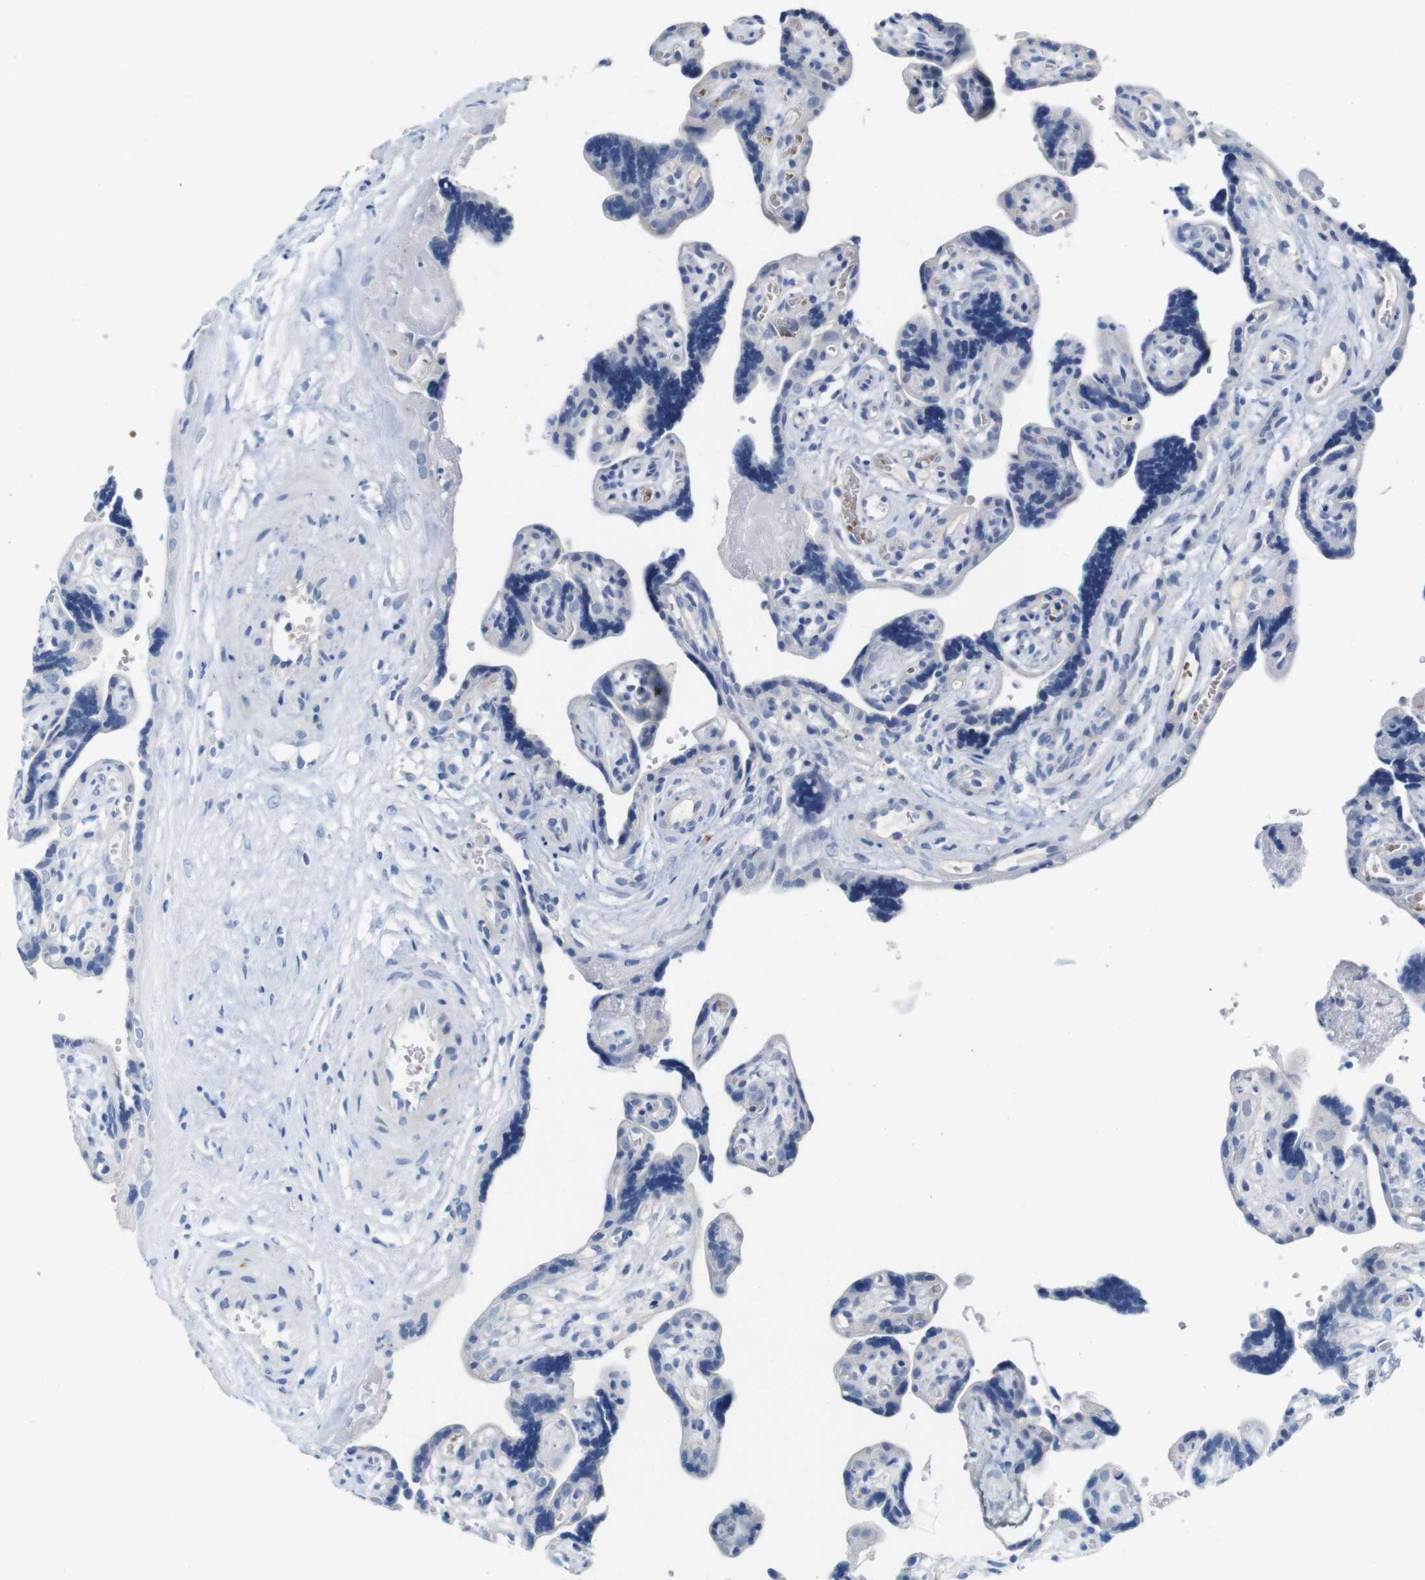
{"staining": {"intensity": "negative", "quantity": "none", "location": "none"}, "tissue": "placenta", "cell_type": "Trophoblastic cells", "image_type": "normal", "snomed": [{"axis": "morphology", "description": "Normal tissue, NOS"}, {"axis": "topography", "description": "Placenta"}], "caption": "The photomicrograph reveals no staining of trophoblastic cells in unremarkable placenta.", "gene": "IGSF8", "patient": {"sex": "female", "age": 30}}